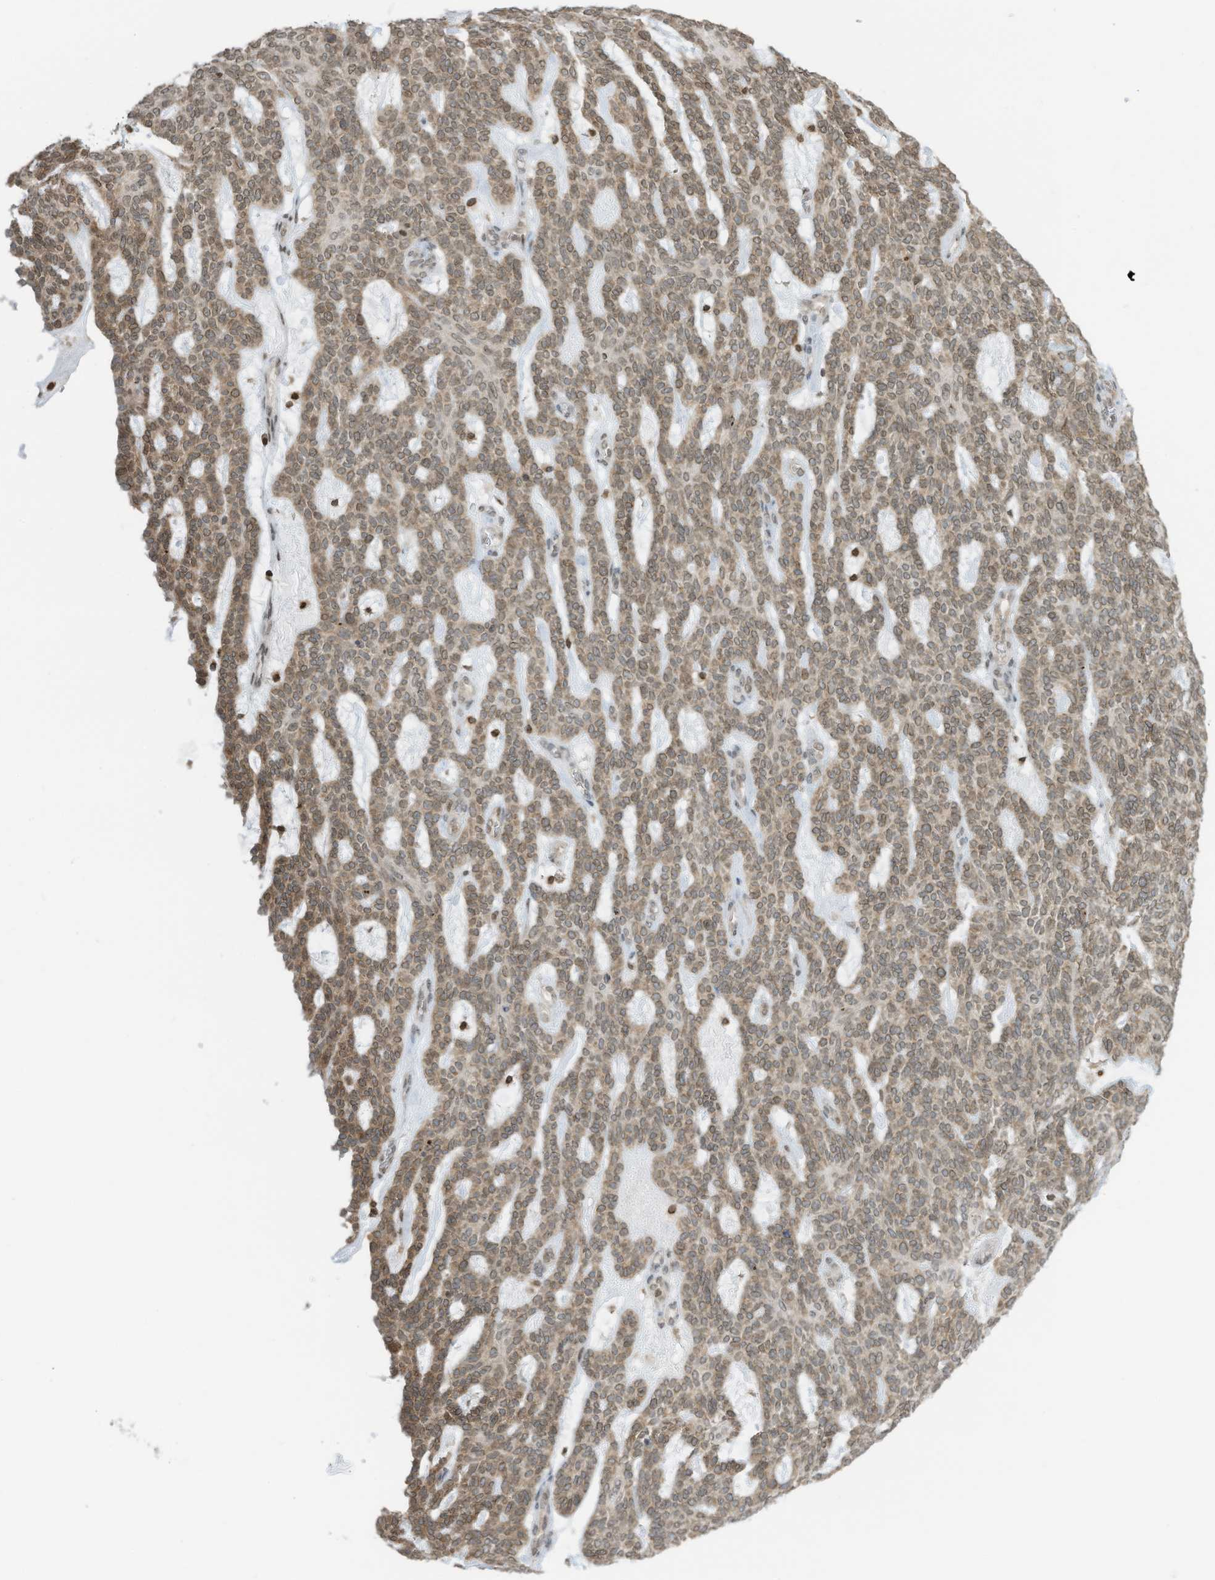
{"staining": {"intensity": "moderate", "quantity": "<25%", "location": "cytoplasmic/membranous"}, "tissue": "skin cancer", "cell_type": "Tumor cells", "image_type": "cancer", "snomed": [{"axis": "morphology", "description": "Squamous cell carcinoma, NOS"}, {"axis": "topography", "description": "Skin"}], "caption": "Skin squamous cell carcinoma stained for a protein (brown) reveals moderate cytoplasmic/membranous positive positivity in about <25% of tumor cells.", "gene": "KPNB1", "patient": {"sex": "female", "age": 90}}